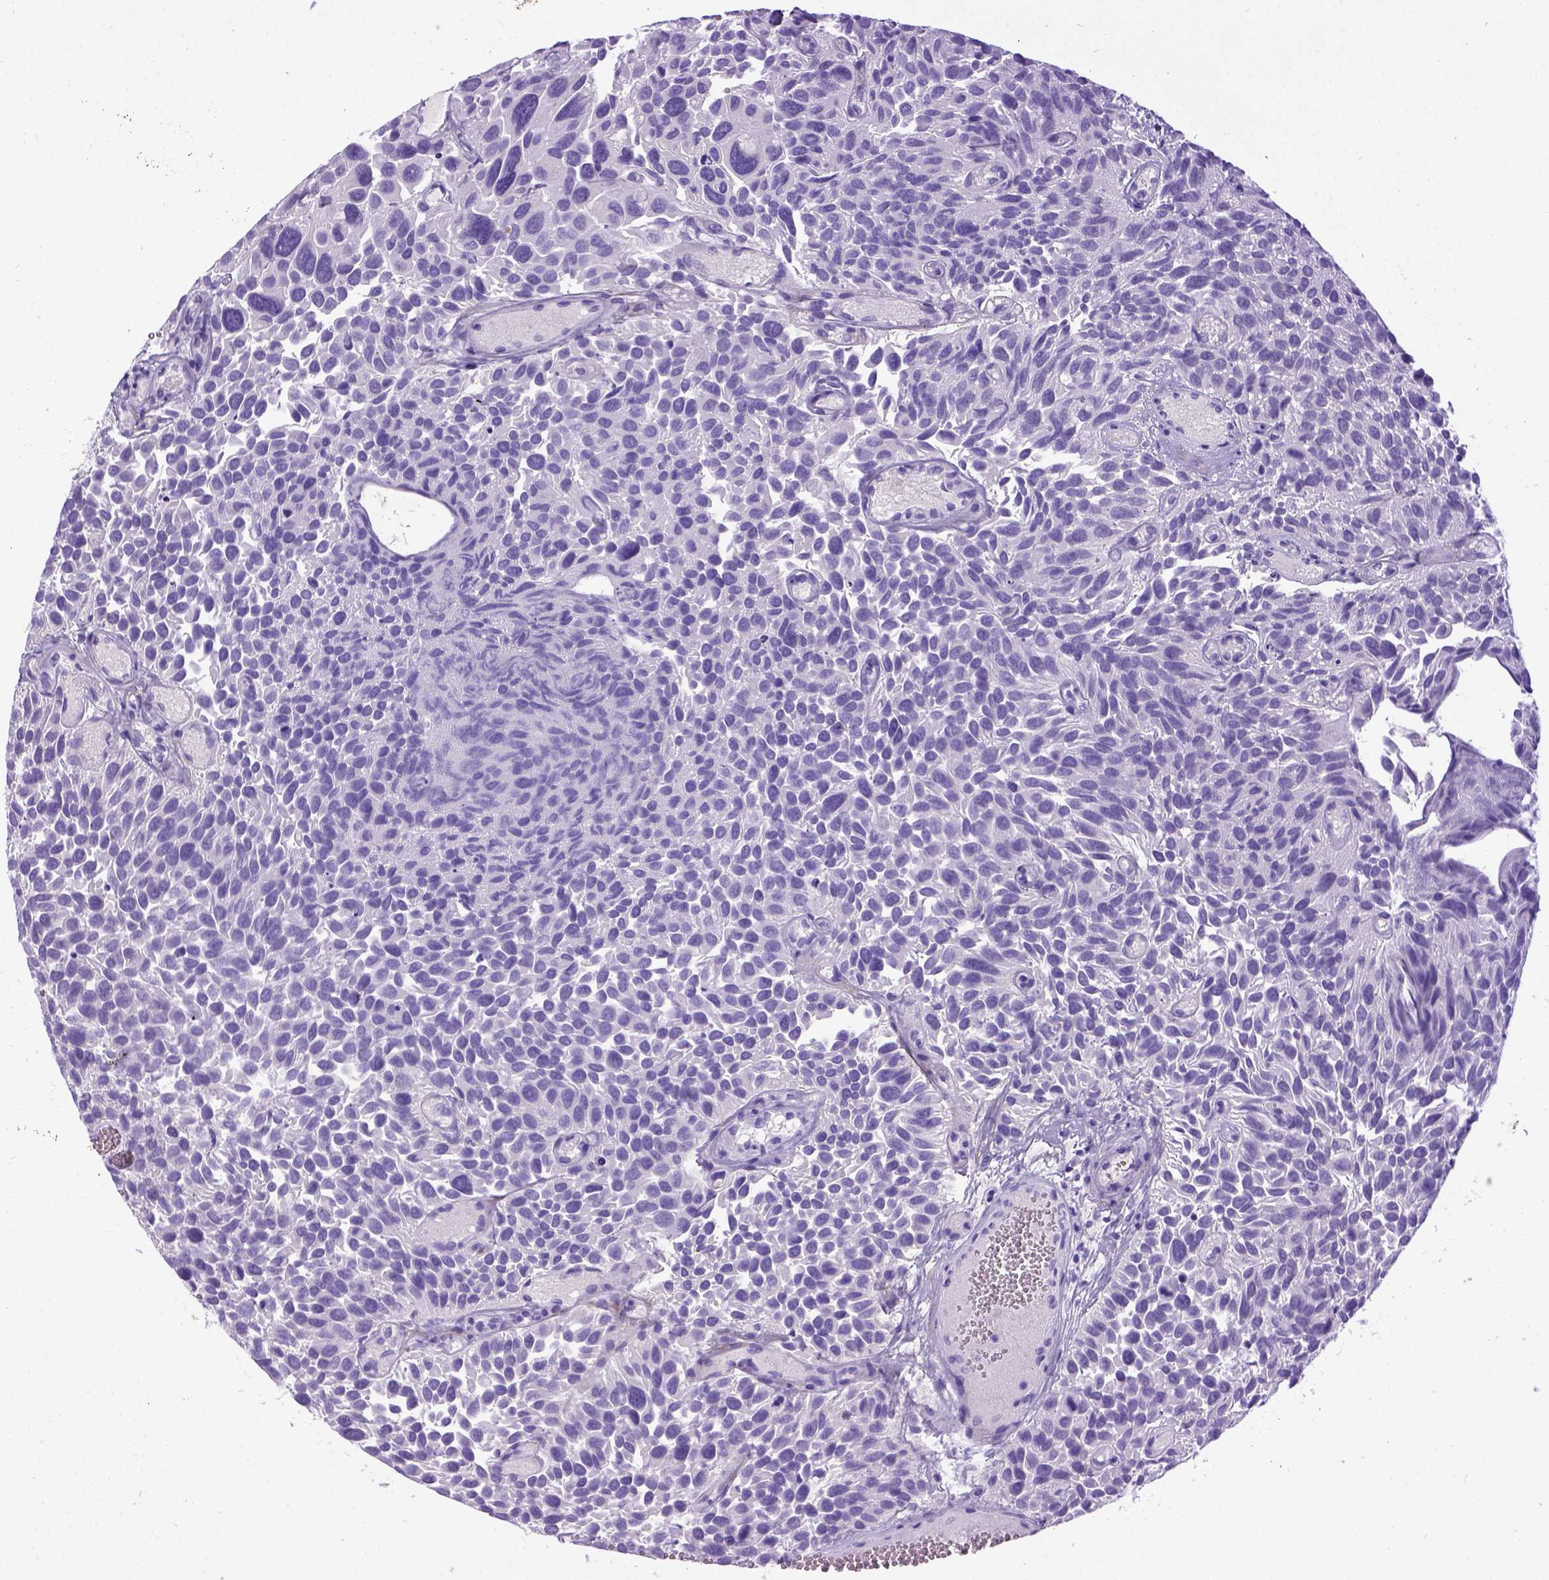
{"staining": {"intensity": "negative", "quantity": "none", "location": "none"}, "tissue": "urothelial cancer", "cell_type": "Tumor cells", "image_type": "cancer", "snomed": [{"axis": "morphology", "description": "Urothelial carcinoma, Low grade"}, {"axis": "topography", "description": "Urinary bladder"}], "caption": "IHC histopathology image of human urothelial cancer stained for a protein (brown), which exhibits no positivity in tumor cells.", "gene": "IGF2", "patient": {"sex": "female", "age": 69}}